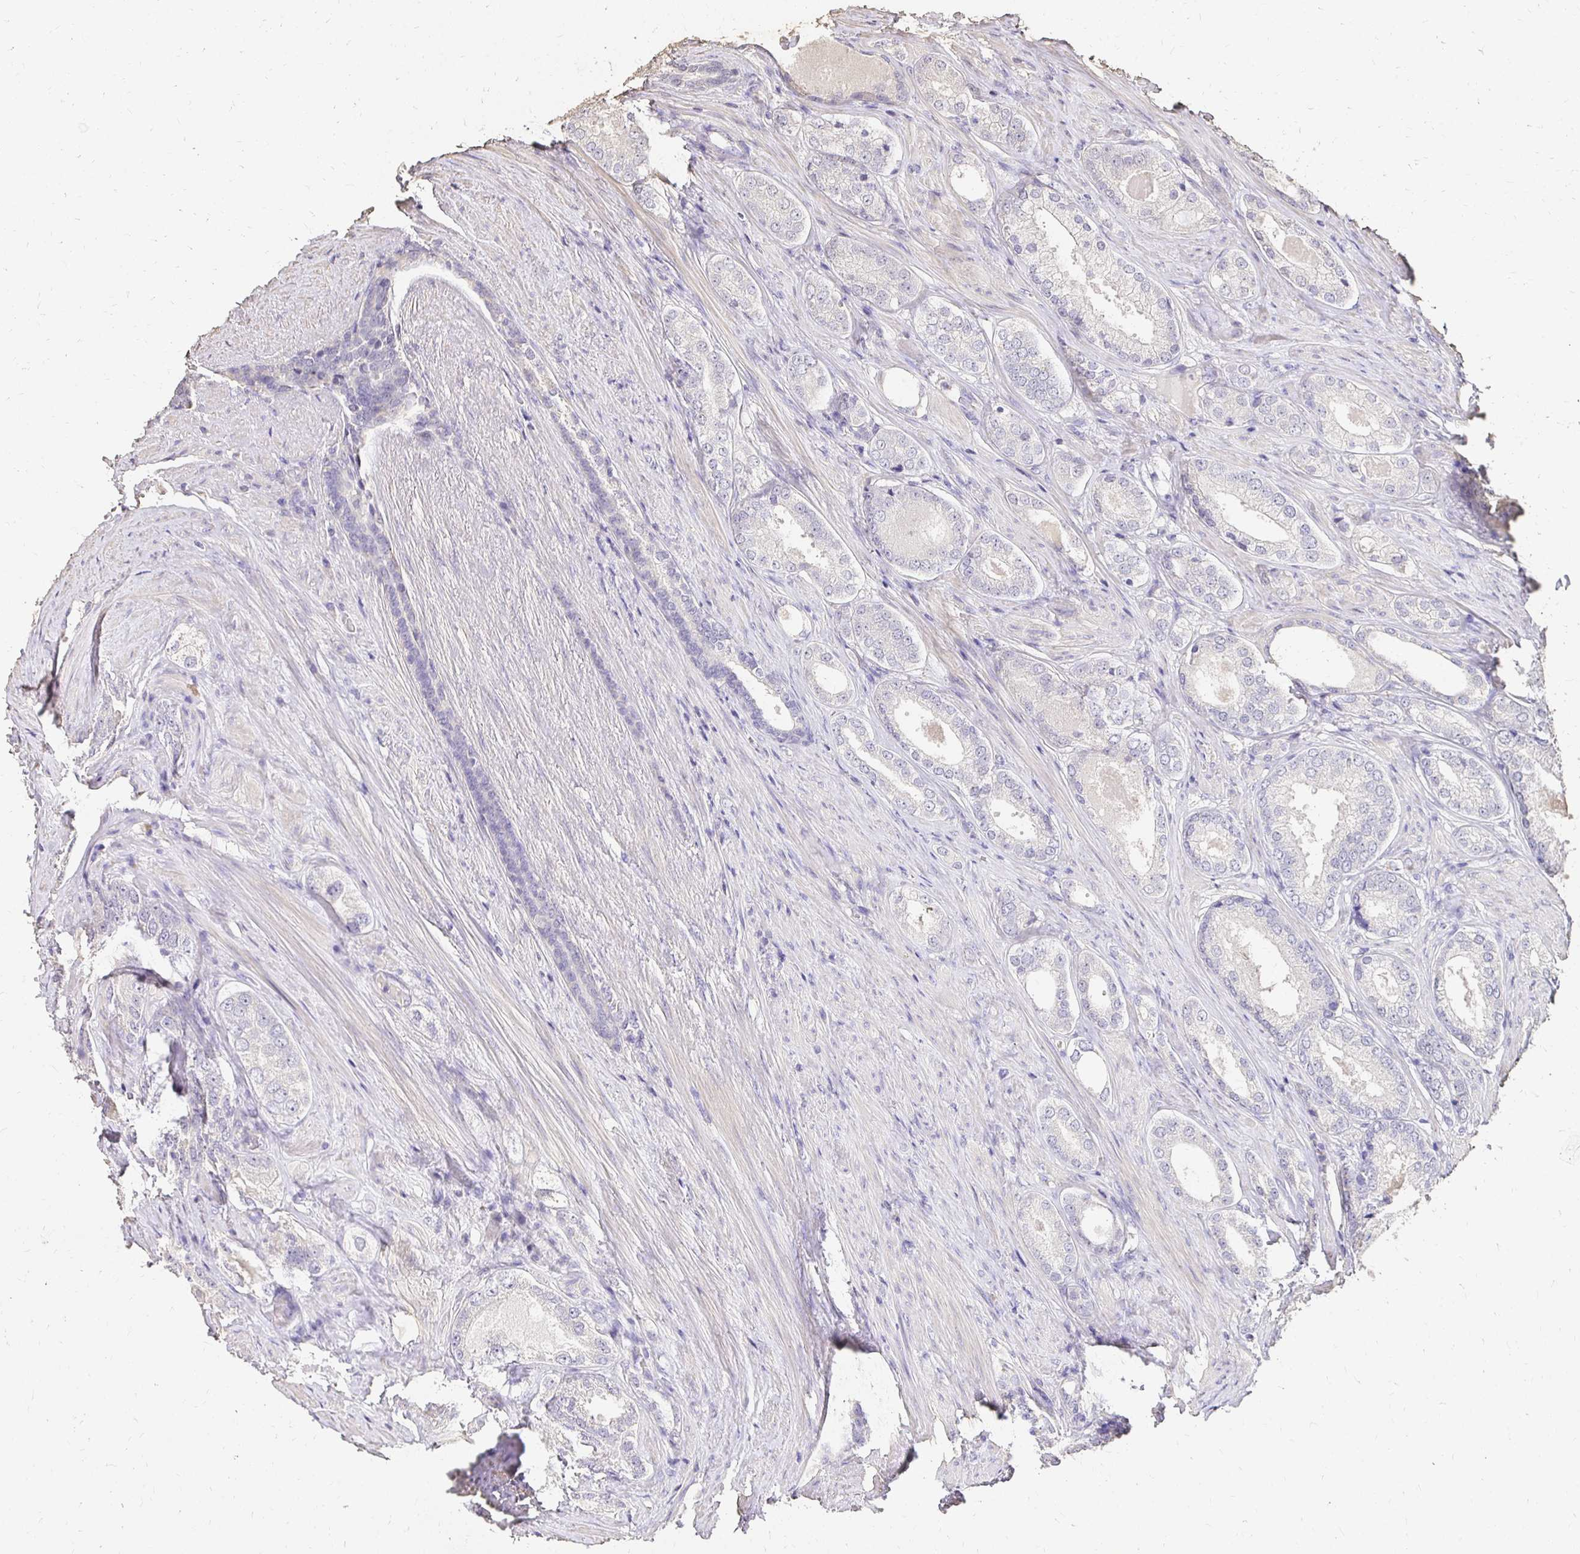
{"staining": {"intensity": "negative", "quantity": "none", "location": "none"}, "tissue": "prostate cancer", "cell_type": "Tumor cells", "image_type": "cancer", "snomed": [{"axis": "morphology", "description": "Adenocarcinoma, NOS"}, {"axis": "morphology", "description": "Adenocarcinoma, Low grade"}, {"axis": "topography", "description": "Prostate"}], "caption": "A high-resolution histopathology image shows immunohistochemistry staining of prostate cancer, which shows no significant expression in tumor cells.", "gene": "UGT1A6", "patient": {"sex": "male", "age": 68}}